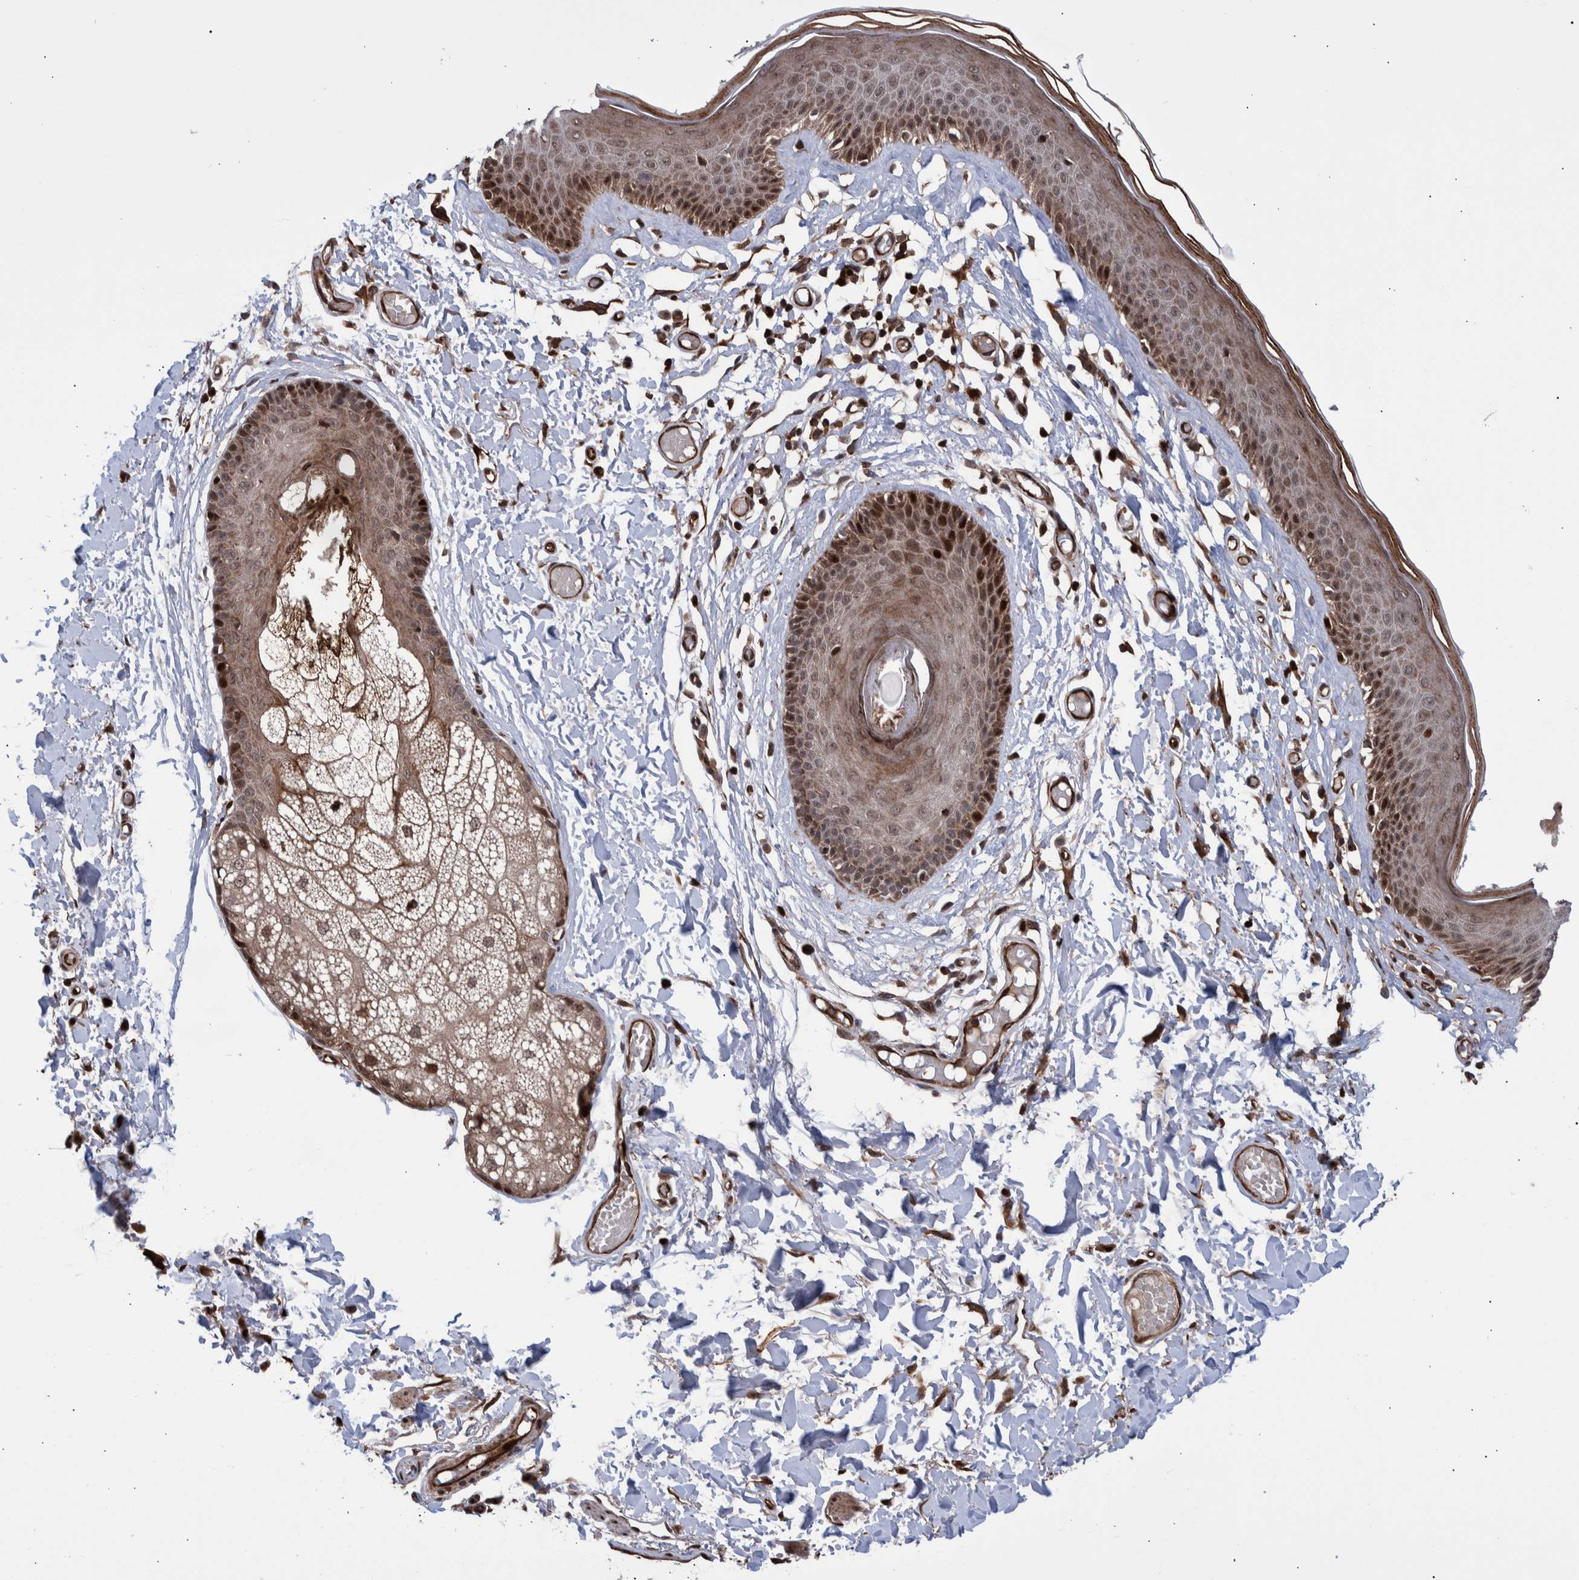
{"staining": {"intensity": "moderate", "quantity": ">75%", "location": "cytoplasmic/membranous,nuclear"}, "tissue": "skin", "cell_type": "Epidermal cells", "image_type": "normal", "snomed": [{"axis": "morphology", "description": "Normal tissue, NOS"}, {"axis": "topography", "description": "Vulva"}], "caption": "The photomicrograph shows a brown stain indicating the presence of a protein in the cytoplasmic/membranous,nuclear of epidermal cells in skin.", "gene": "SHISA6", "patient": {"sex": "female", "age": 73}}